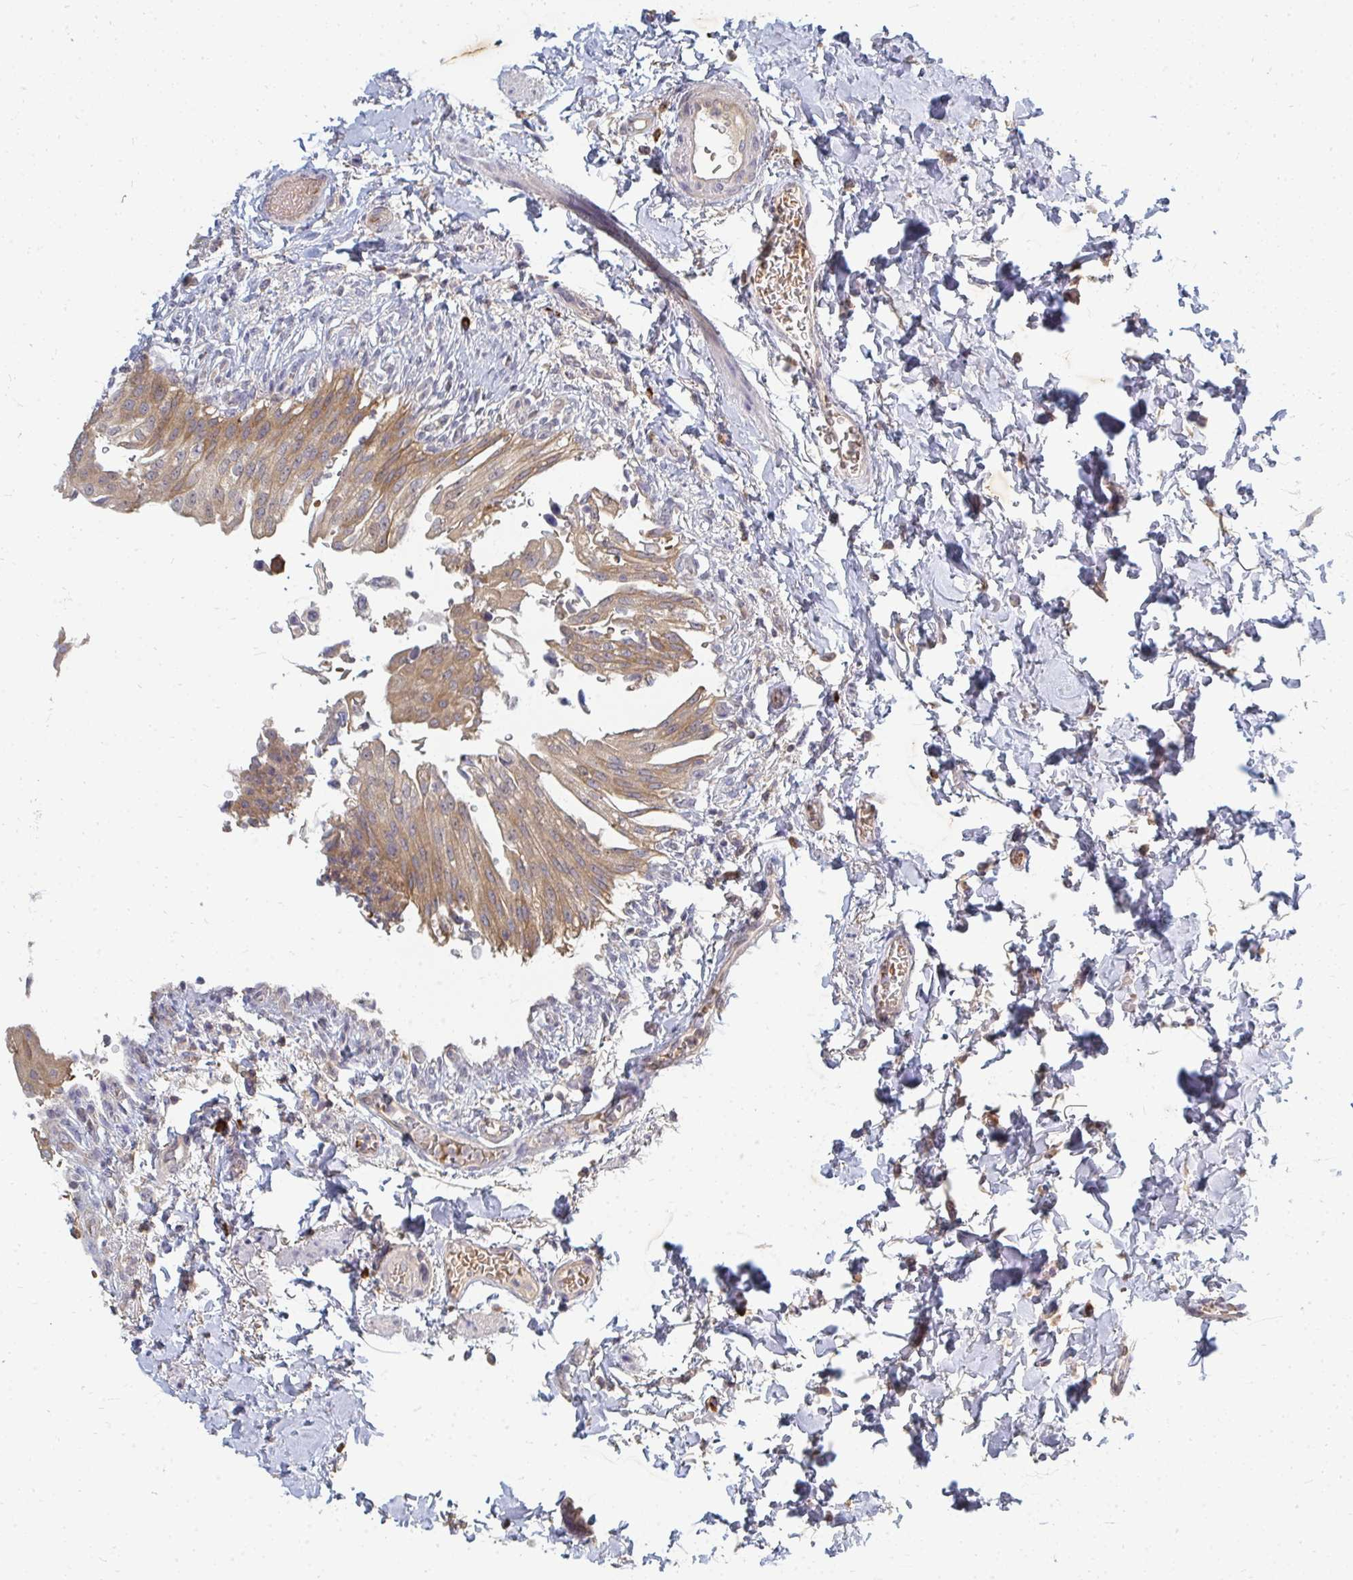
{"staining": {"intensity": "weak", "quantity": ">75%", "location": "cytoplasmic/membranous"}, "tissue": "urinary bladder", "cell_type": "Urothelial cells", "image_type": "normal", "snomed": [{"axis": "morphology", "description": "Normal tissue, NOS"}, {"axis": "topography", "description": "Urinary bladder"}, {"axis": "topography", "description": "Peripheral nerve tissue"}], "caption": "A brown stain labels weak cytoplasmic/membranous staining of a protein in urothelial cells of benign human urinary bladder. (Brightfield microscopy of DAB IHC at high magnification).", "gene": "ZNF285", "patient": {"sex": "female", "age": 60}}